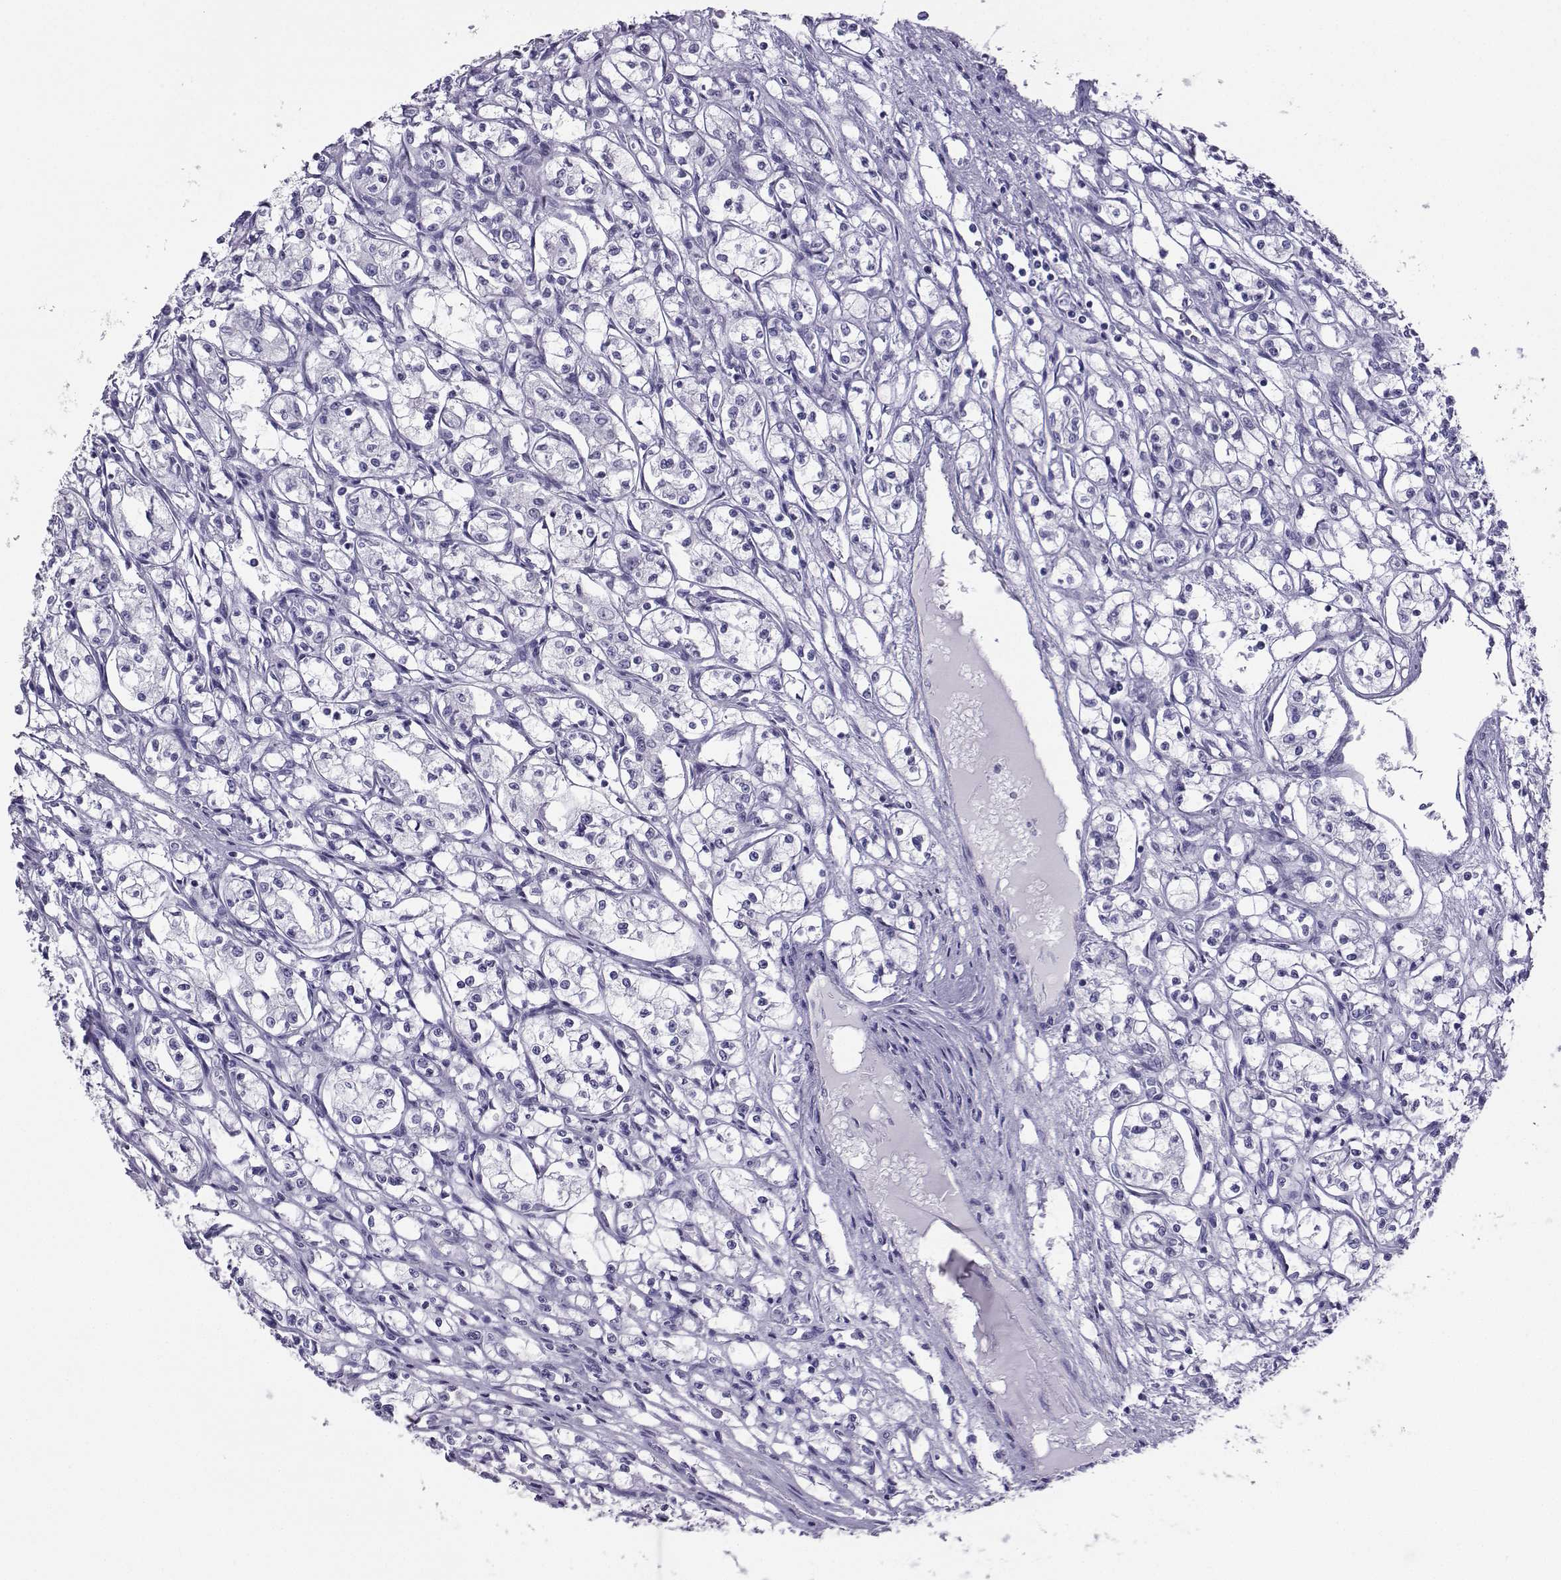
{"staining": {"intensity": "negative", "quantity": "none", "location": "none"}, "tissue": "renal cancer", "cell_type": "Tumor cells", "image_type": "cancer", "snomed": [{"axis": "morphology", "description": "Adenocarcinoma, NOS"}, {"axis": "topography", "description": "Kidney"}], "caption": "IHC of renal cancer demonstrates no positivity in tumor cells. Brightfield microscopy of IHC stained with DAB (3,3'-diaminobenzidine) (brown) and hematoxylin (blue), captured at high magnification.", "gene": "LORICRIN", "patient": {"sex": "male", "age": 56}}